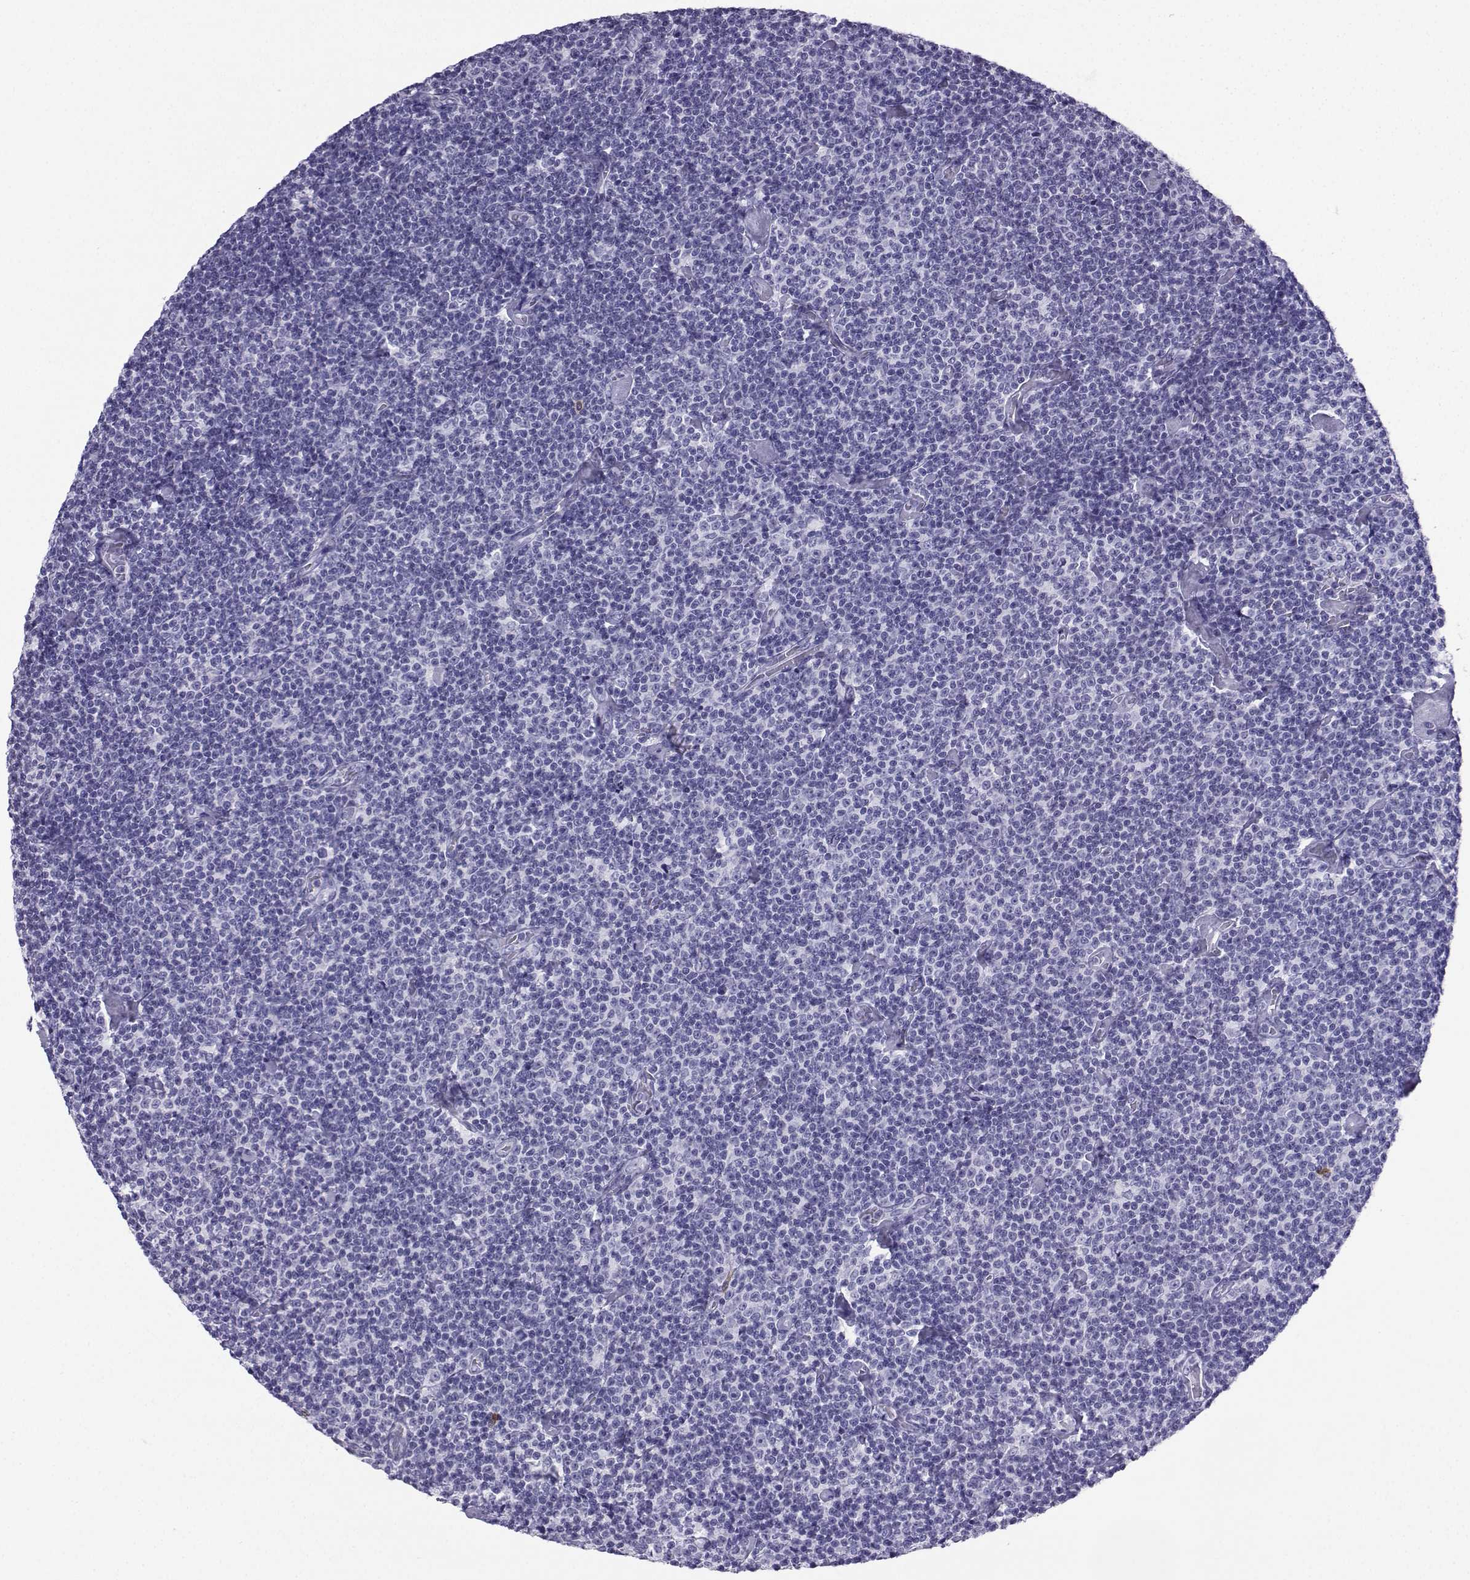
{"staining": {"intensity": "negative", "quantity": "none", "location": "none"}, "tissue": "lymphoma", "cell_type": "Tumor cells", "image_type": "cancer", "snomed": [{"axis": "morphology", "description": "Malignant lymphoma, non-Hodgkin's type, Low grade"}, {"axis": "topography", "description": "Lymph node"}], "caption": "Tumor cells are negative for brown protein staining in lymphoma. (DAB (3,3'-diaminobenzidine) immunohistochemistry, high magnification).", "gene": "SLC18A2", "patient": {"sex": "male", "age": 81}}